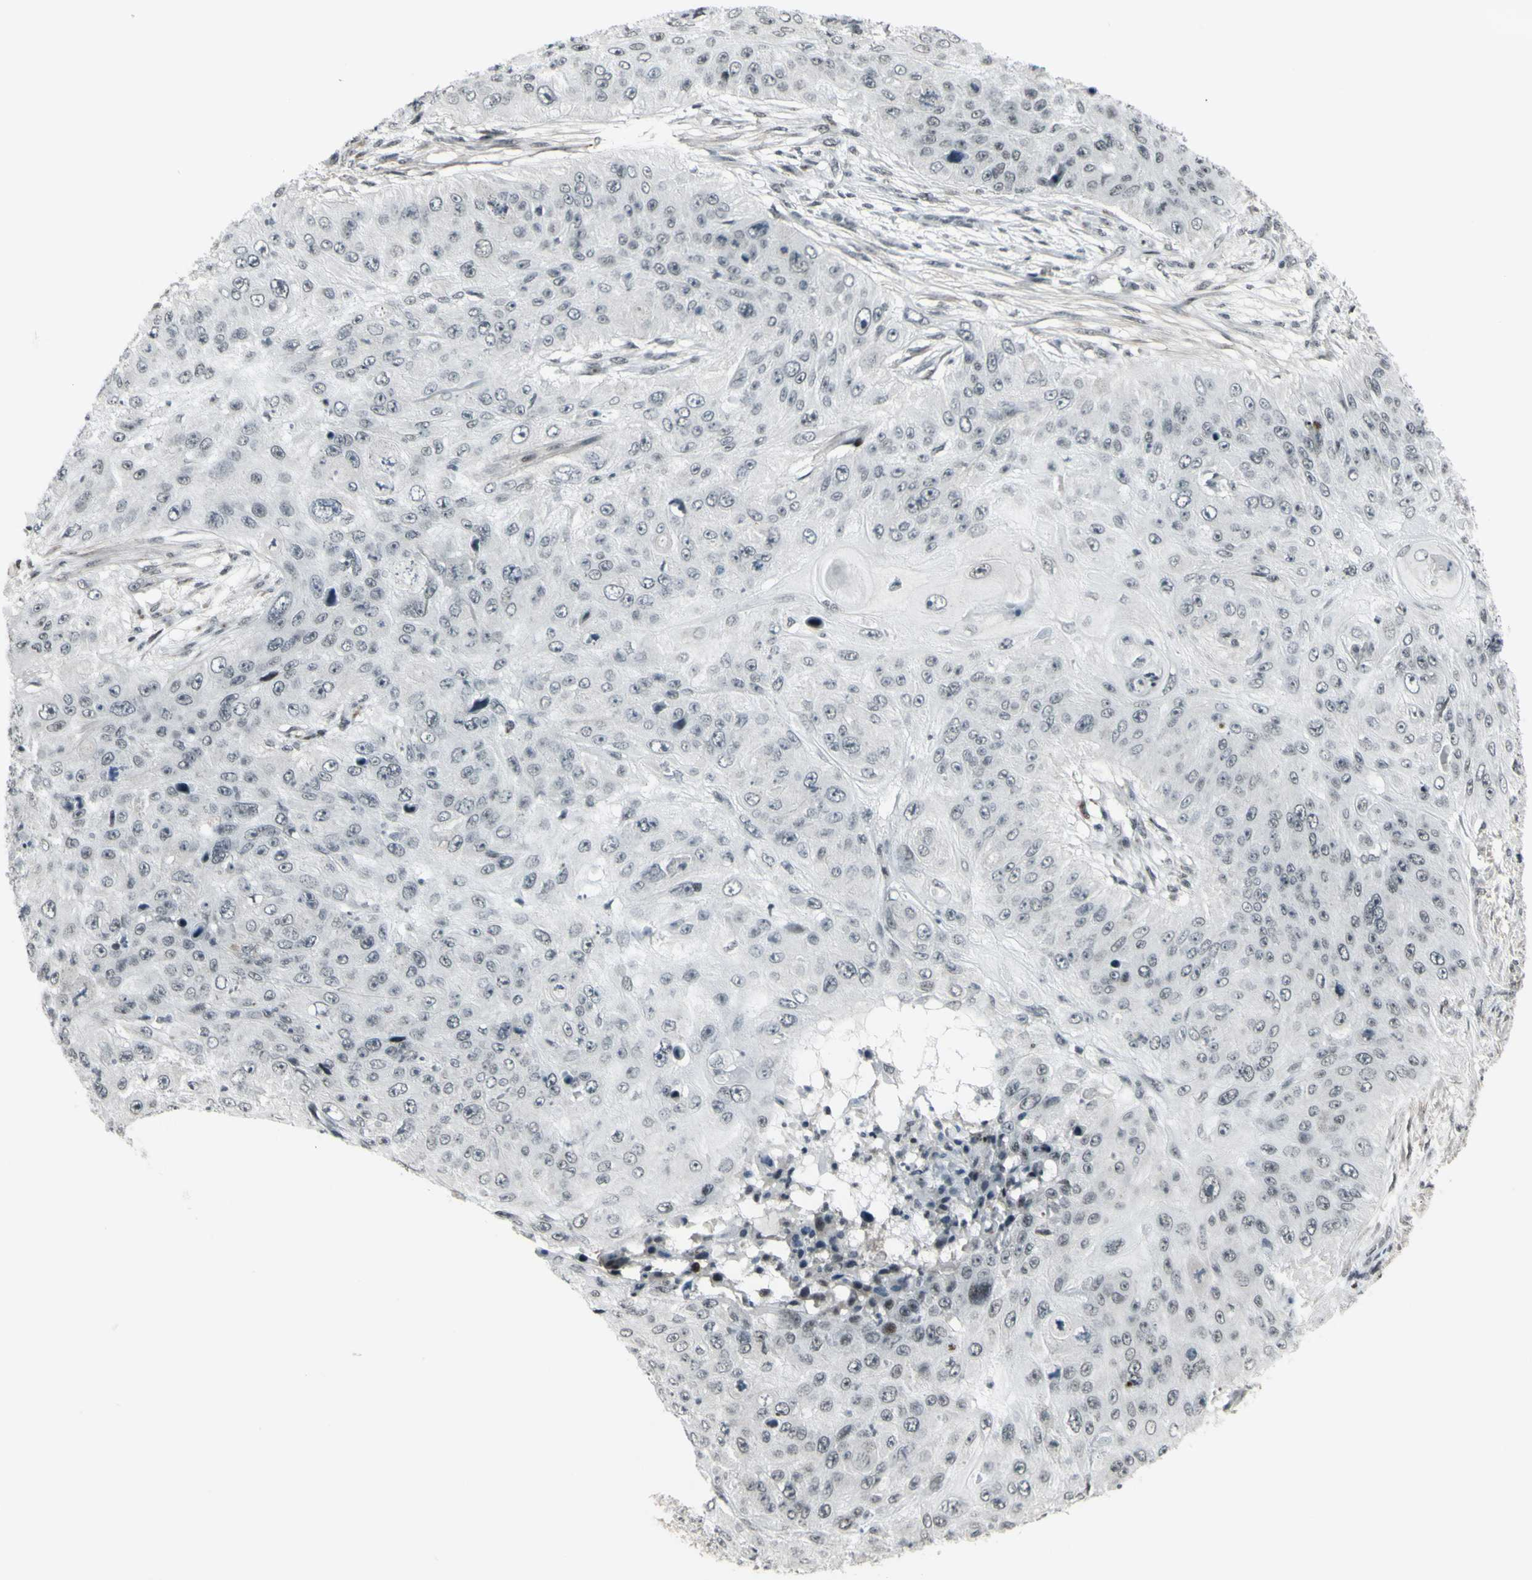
{"staining": {"intensity": "negative", "quantity": "none", "location": "none"}, "tissue": "skin cancer", "cell_type": "Tumor cells", "image_type": "cancer", "snomed": [{"axis": "morphology", "description": "Squamous cell carcinoma, NOS"}, {"axis": "topography", "description": "Skin"}], "caption": "Protein analysis of squamous cell carcinoma (skin) reveals no significant positivity in tumor cells.", "gene": "SUPT6H", "patient": {"sex": "female", "age": 80}}